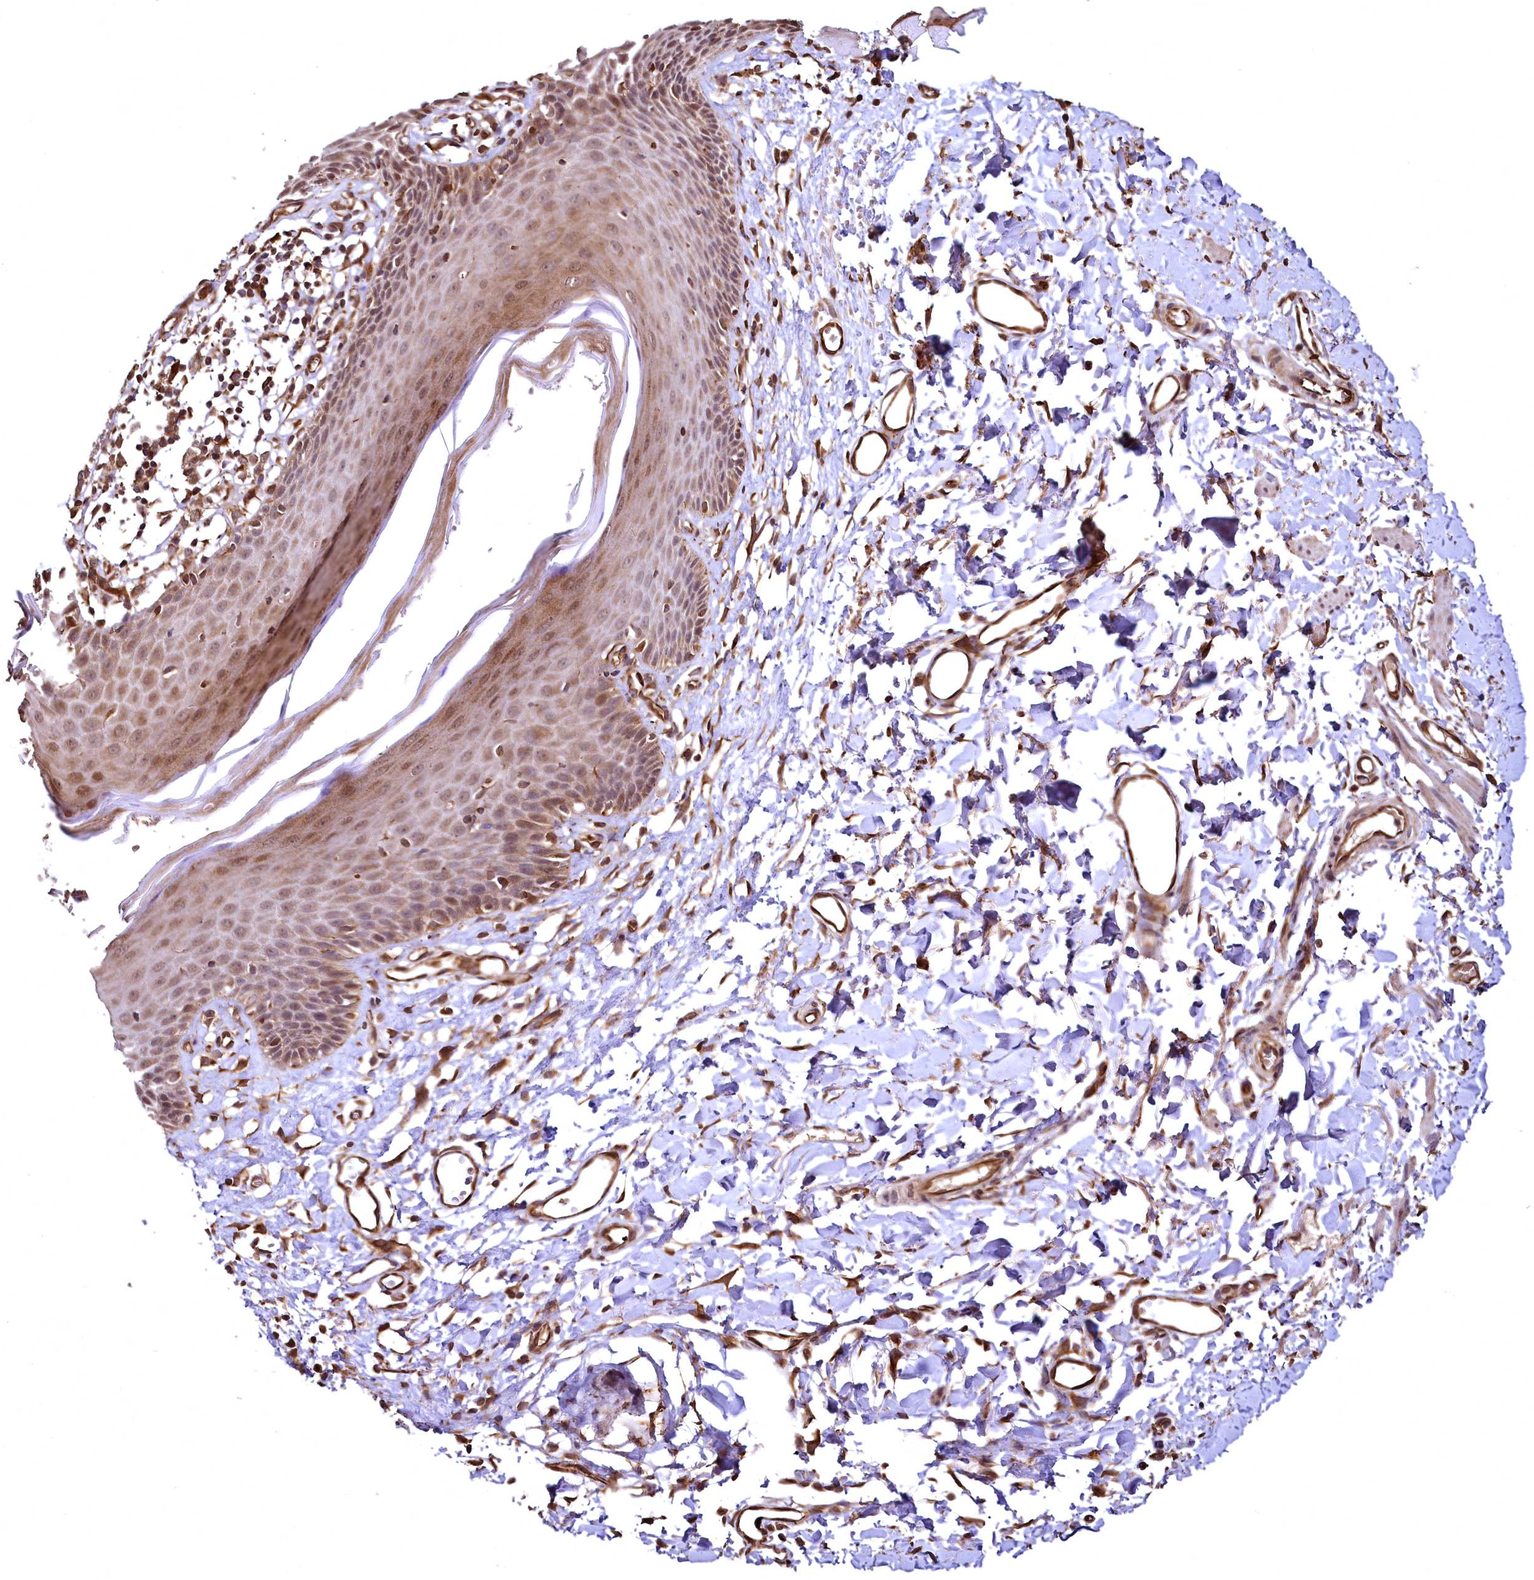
{"staining": {"intensity": "moderate", "quantity": "25%-75%", "location": "cytoplasmic/membranous,nuclear"}, "tissue": "skin", "cell_type": "Epidermal cells", "image_type": "normal", "snomed": [{"axis": "morphology", "description": "Normal tissue, NOS"}, {"axis": "topography", "description": "Vulva"}], "caption": "Immunohistochemical staining of unremarkable skin demonstrates moderate cytoplasmic/membranous,nuclear protein expression in about 25%-75% of epidermal cells.", "gene": "TBCEL", "patient": {"sex": "female", "age": 68}}